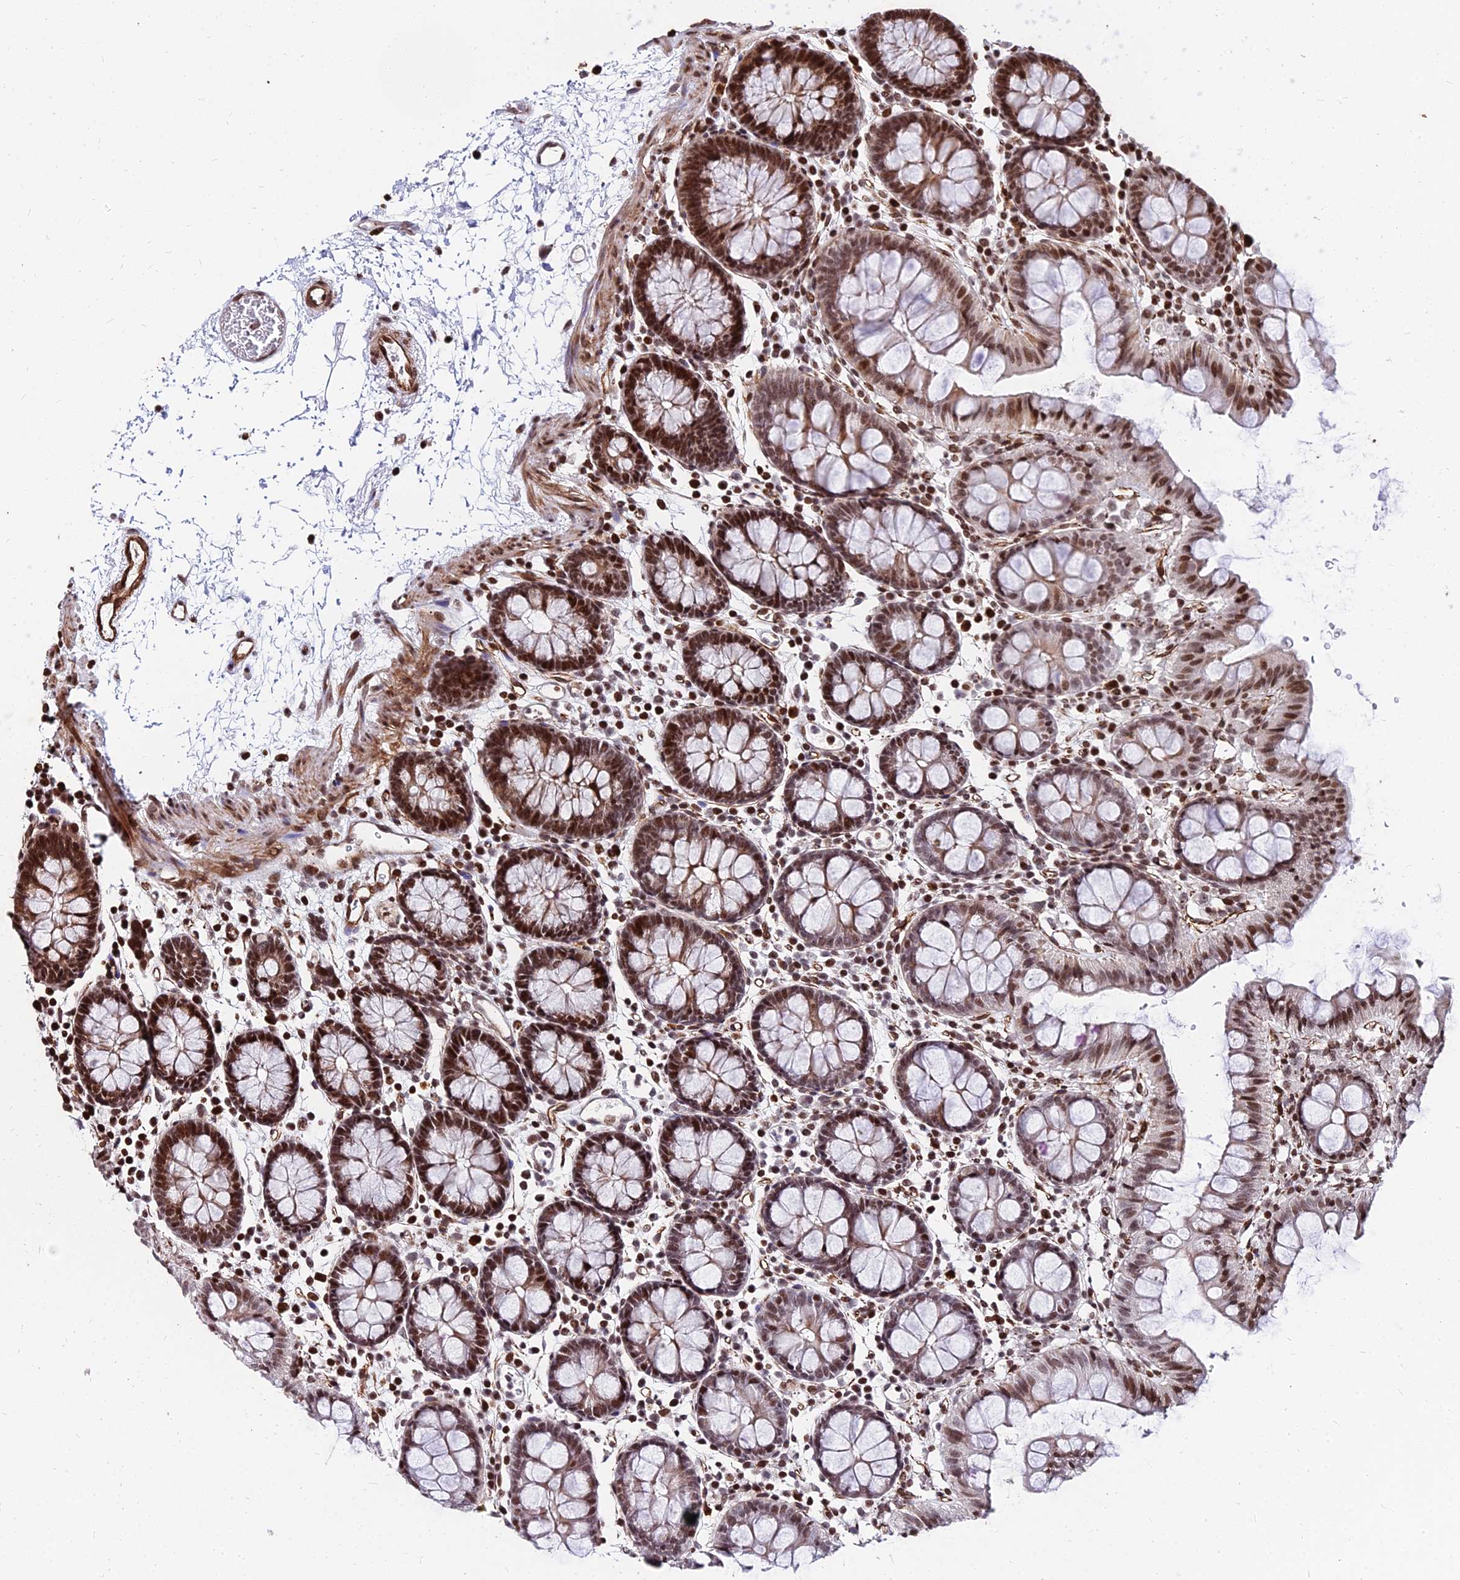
{"staining": {"intensity": "moderate", "quantity": ">75%", "location": "cytoplasmic/membranous,nuclear"}, "tissue": "colon", "cell_type": "Endothelial cells", "image_type": "normal", "snomed": [{"axis": "morphology", "description": "Normal tissue, NOS"}, {"axis": "topography", "description": "Colon"}], "caption": "Colon stained with immunohistochemistry exhibits moderate cytoplasmic/membranous,nuclear positivity in approximately >75% of endothelial cells.", "gene": "NYAP2", "patient": {"sex": "male", "age": 75}}